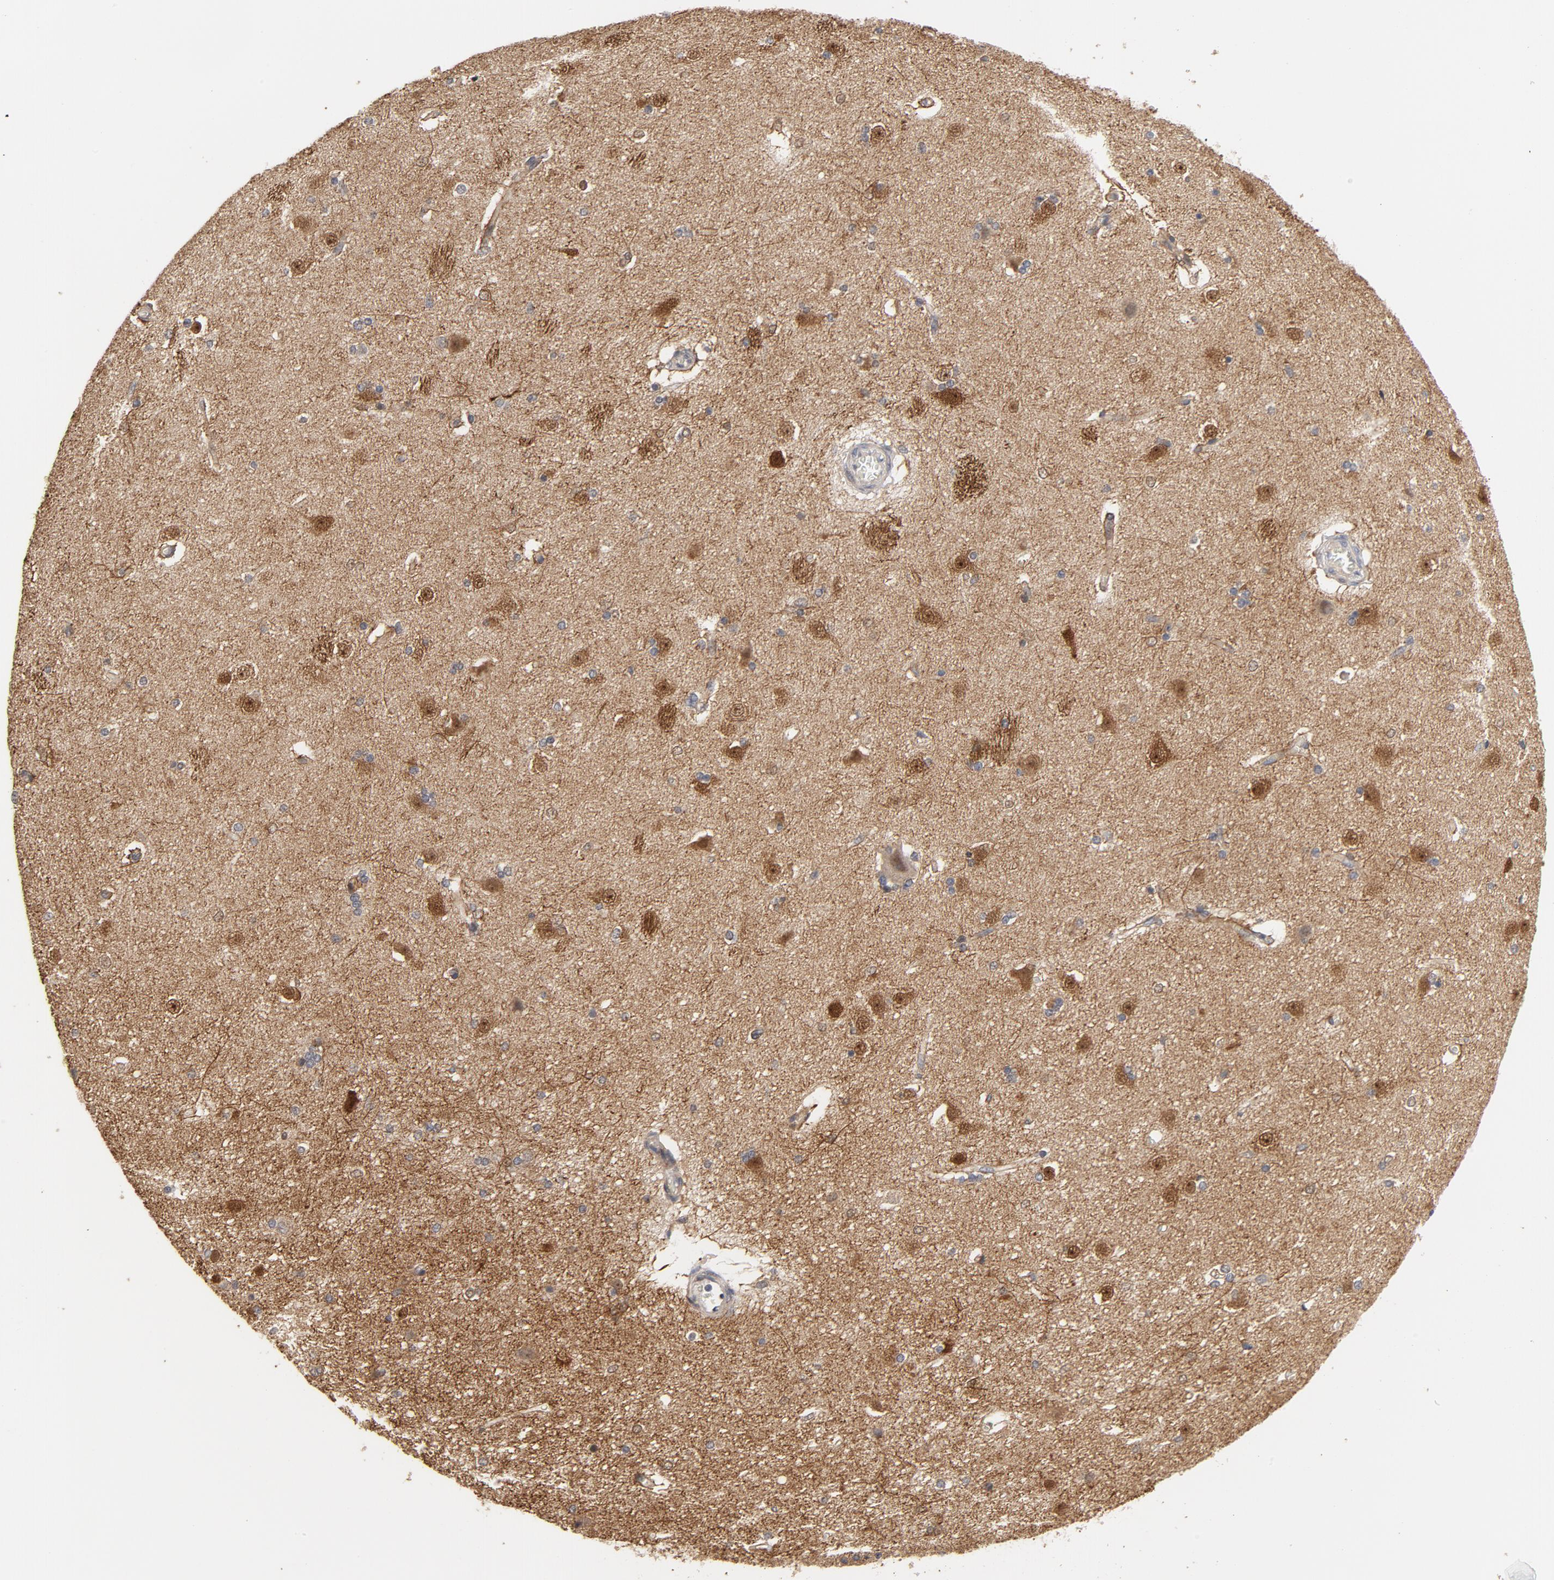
{"staining": {"intensity": "moderate", "quantity": "<25%", "location": "cytoplasmic/membranous"}, "tissue": "caudate", "cell_type": "Glial cells", "image_type": "normal", "snomed": [{"axis": "morphology", "description": "Normal tissue, NOS"}, {"axis": "topography", "description": "Lateral ventricle wall"}], "caption": "High-power microscopy captured an immunohistochemistry (IHC) histopathology image of normal caudate, revealing moderate cytoplasmic/membranous expression in approximately <25% of glial cells. (IHC, brightfield microscopy, high magnification).", "gene": "PPP1R1B", "patient": {"sex": "female", "age": 19}}